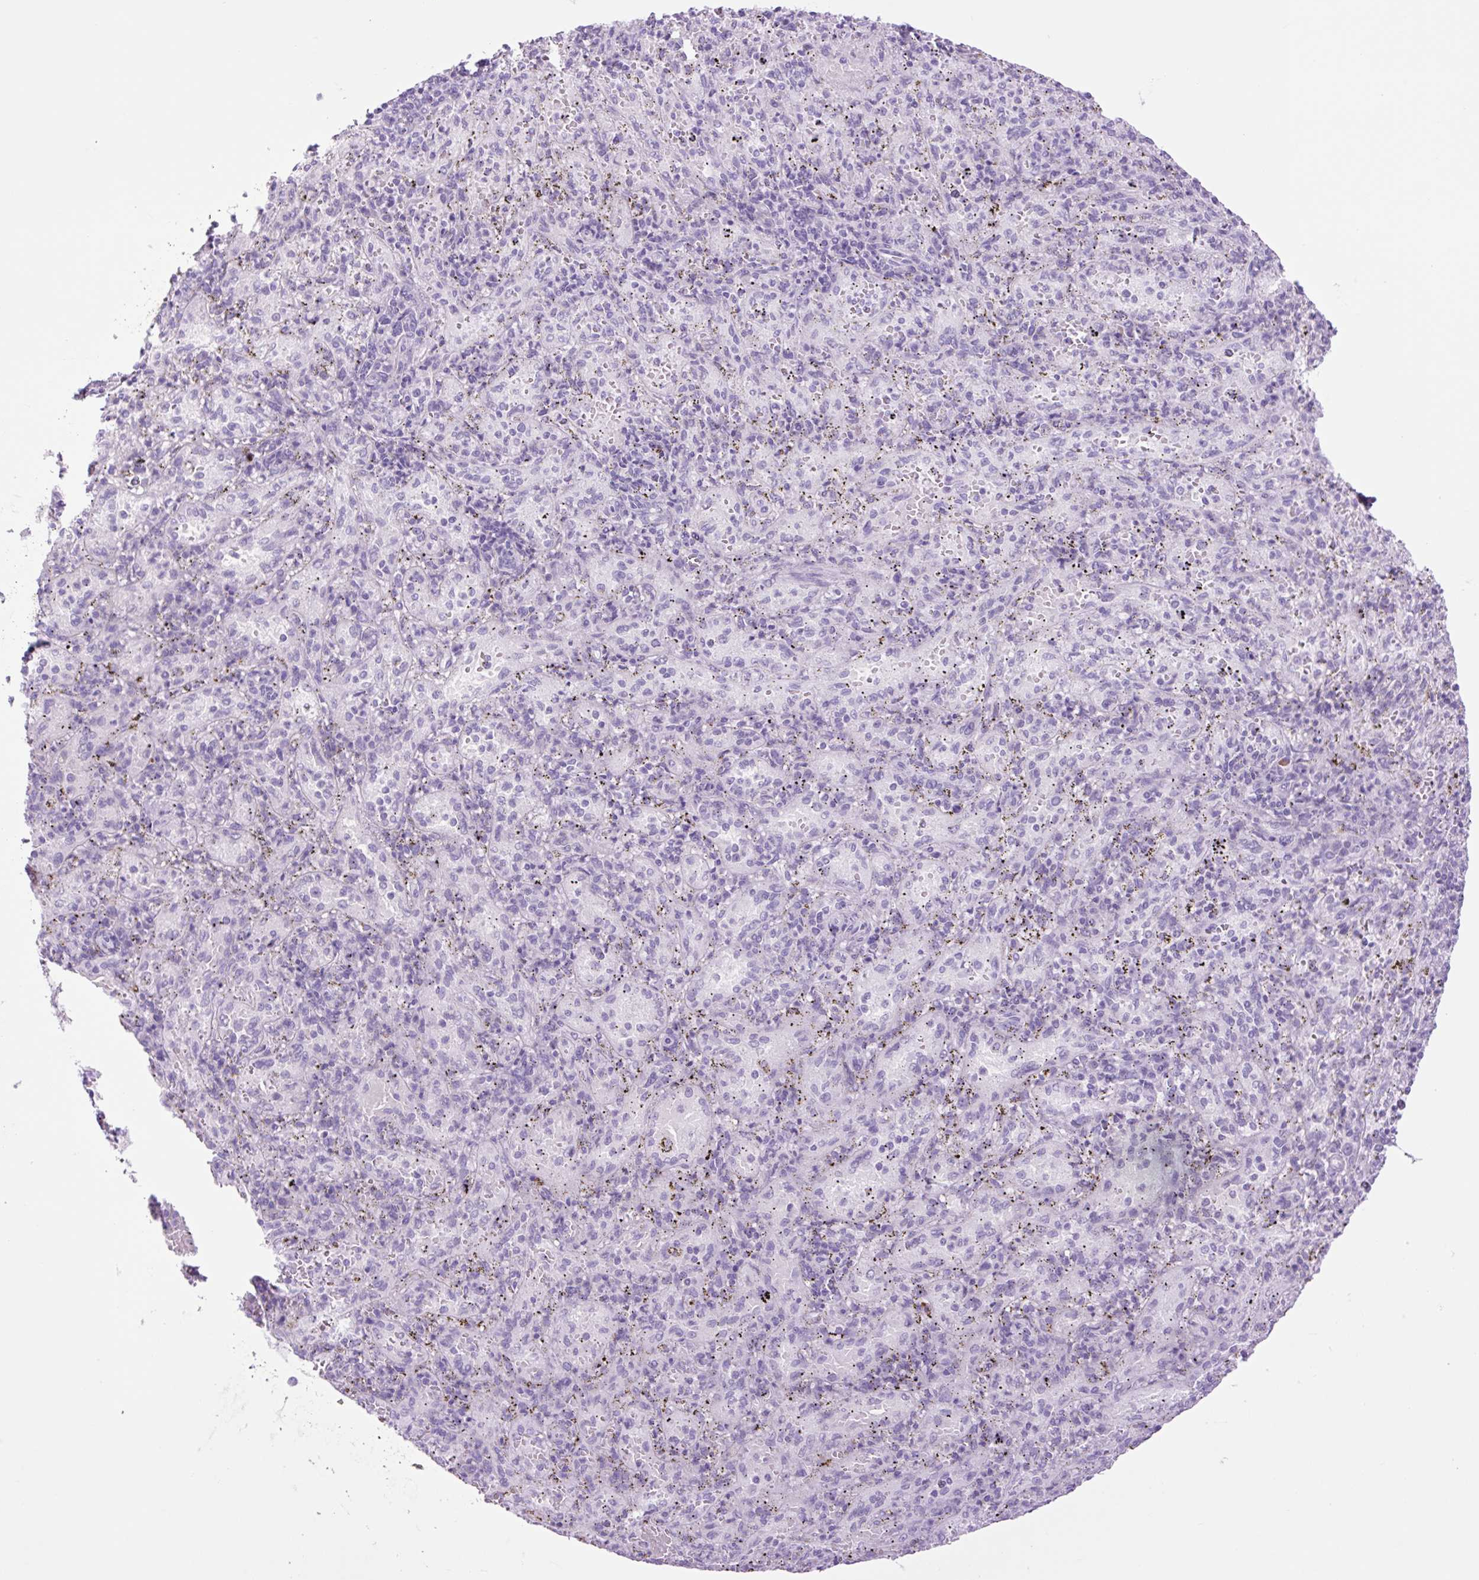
{"staining": {"intensity": "negative", "quantity": "none", "location": "none"}, "tissue": "spleen", "cell_type": "Cells in red pulp", "image_type": "normal", "snomed": [{"axis": "morphology", "description": "Normal tissue, NOS"}, {"axis": "topography", "description": "Spleen"}], "caption": "Photomicrograph shows no protein positivity in cells in red pulp of normal spleen. (Immunohistochemistry, brightfield microscopy, high magnification).", "gene": "TFF2", "patient": {"sex": "male", "age": 57}}